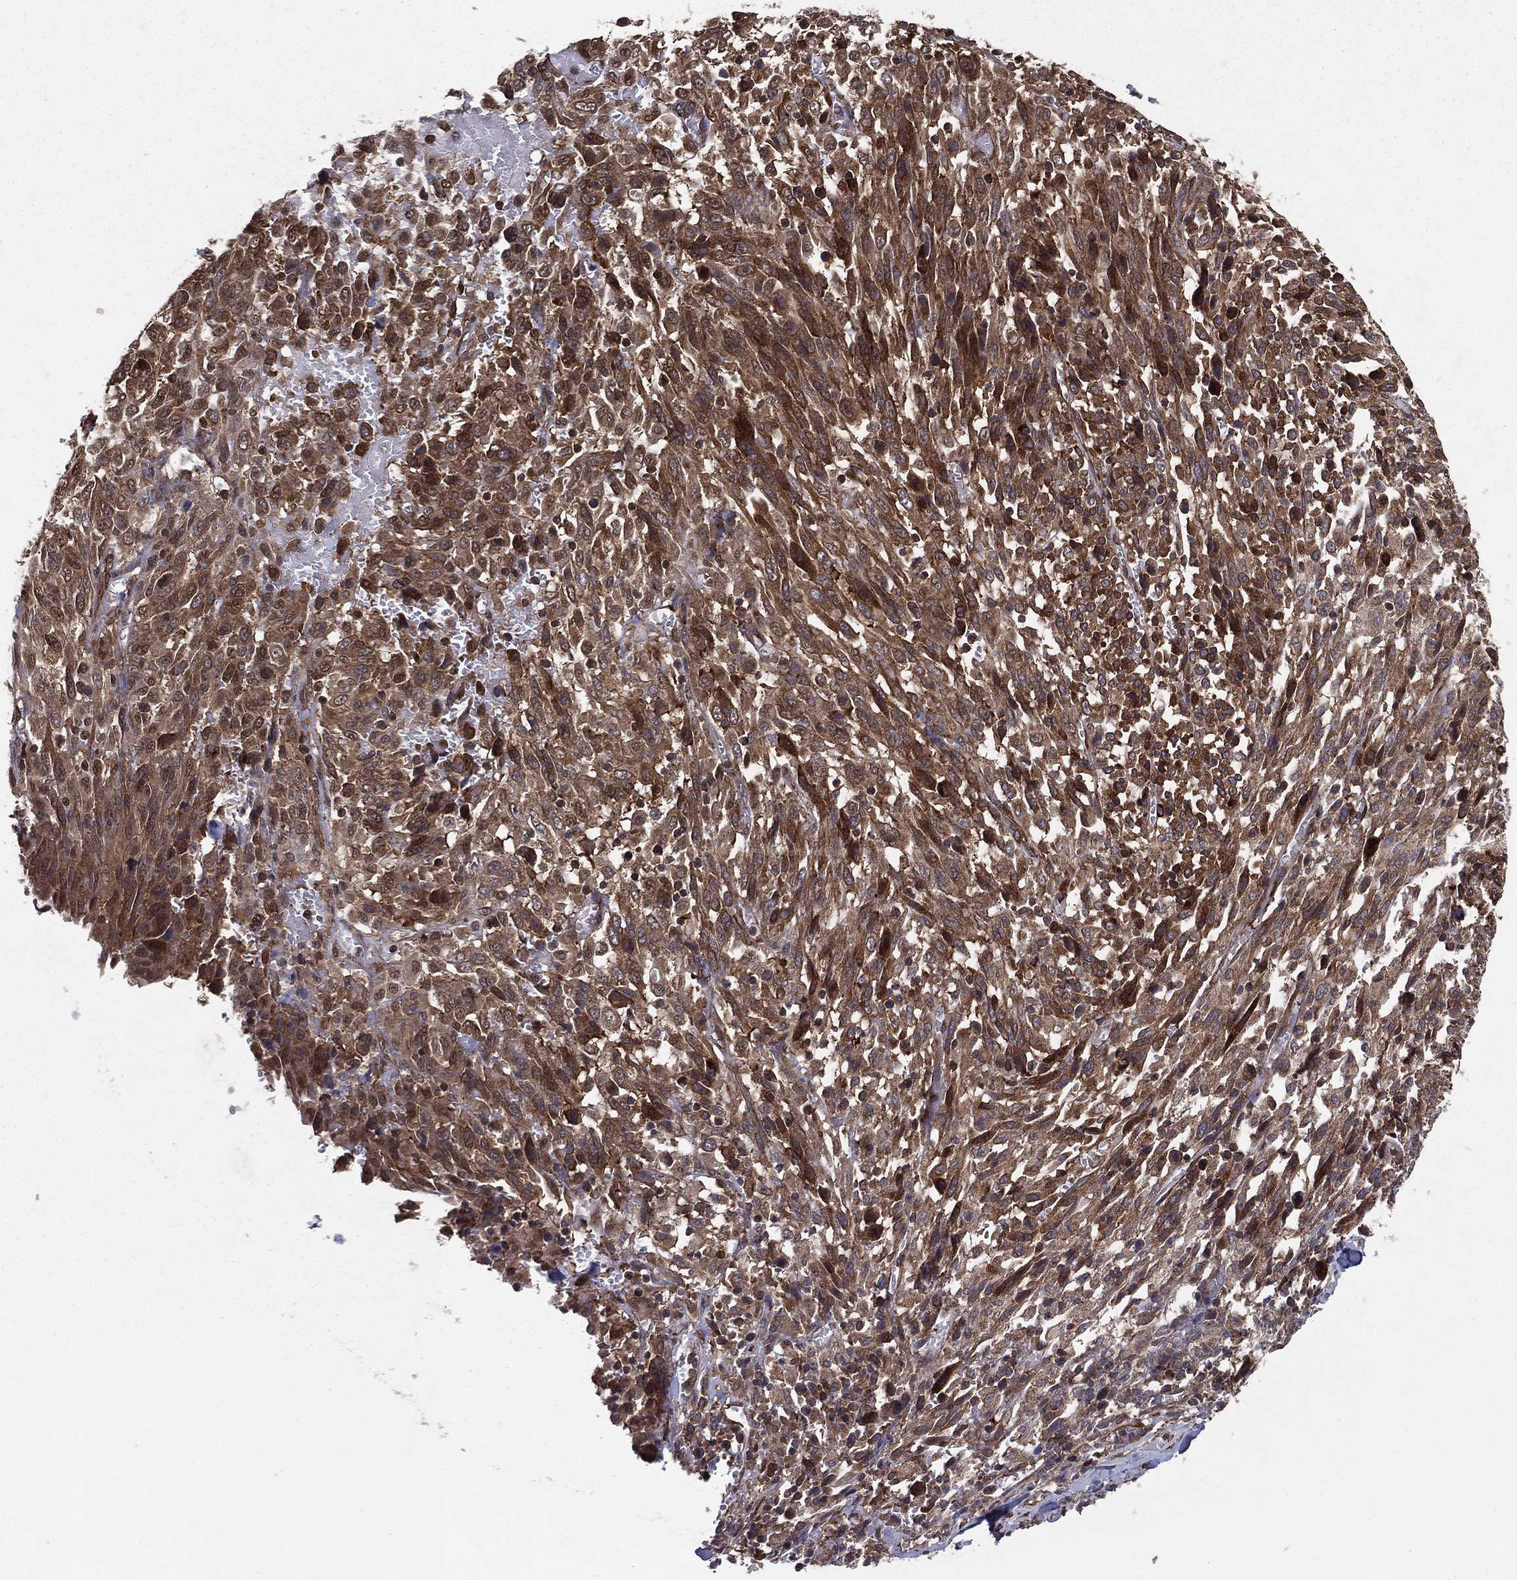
{"staining": {"intensity": "moderate", "quantity": ">75%", "location": "cytoplasmic/membranous"}, "tissue": "melanoma", "cell_type": "Tumor cells", "image_type": "cancer", "snomed": [{"axis": "morphology", "description": "Malignant melanoma, NOS"}, {"axis": "topography", "description": "Skin"}], "caption": "Immunohistochemistry (IHC) photomicrograph of neoplastic tissue: human melanoma stained using IHC displays medium levels of moderate protein expression localized specifically in the cytoplasmic/membranous of tumor cells, appearing as a cytoplasmic/membranous brown color.", "gene": "CERS2", "patient": {"sex": "female", "age": 91}}